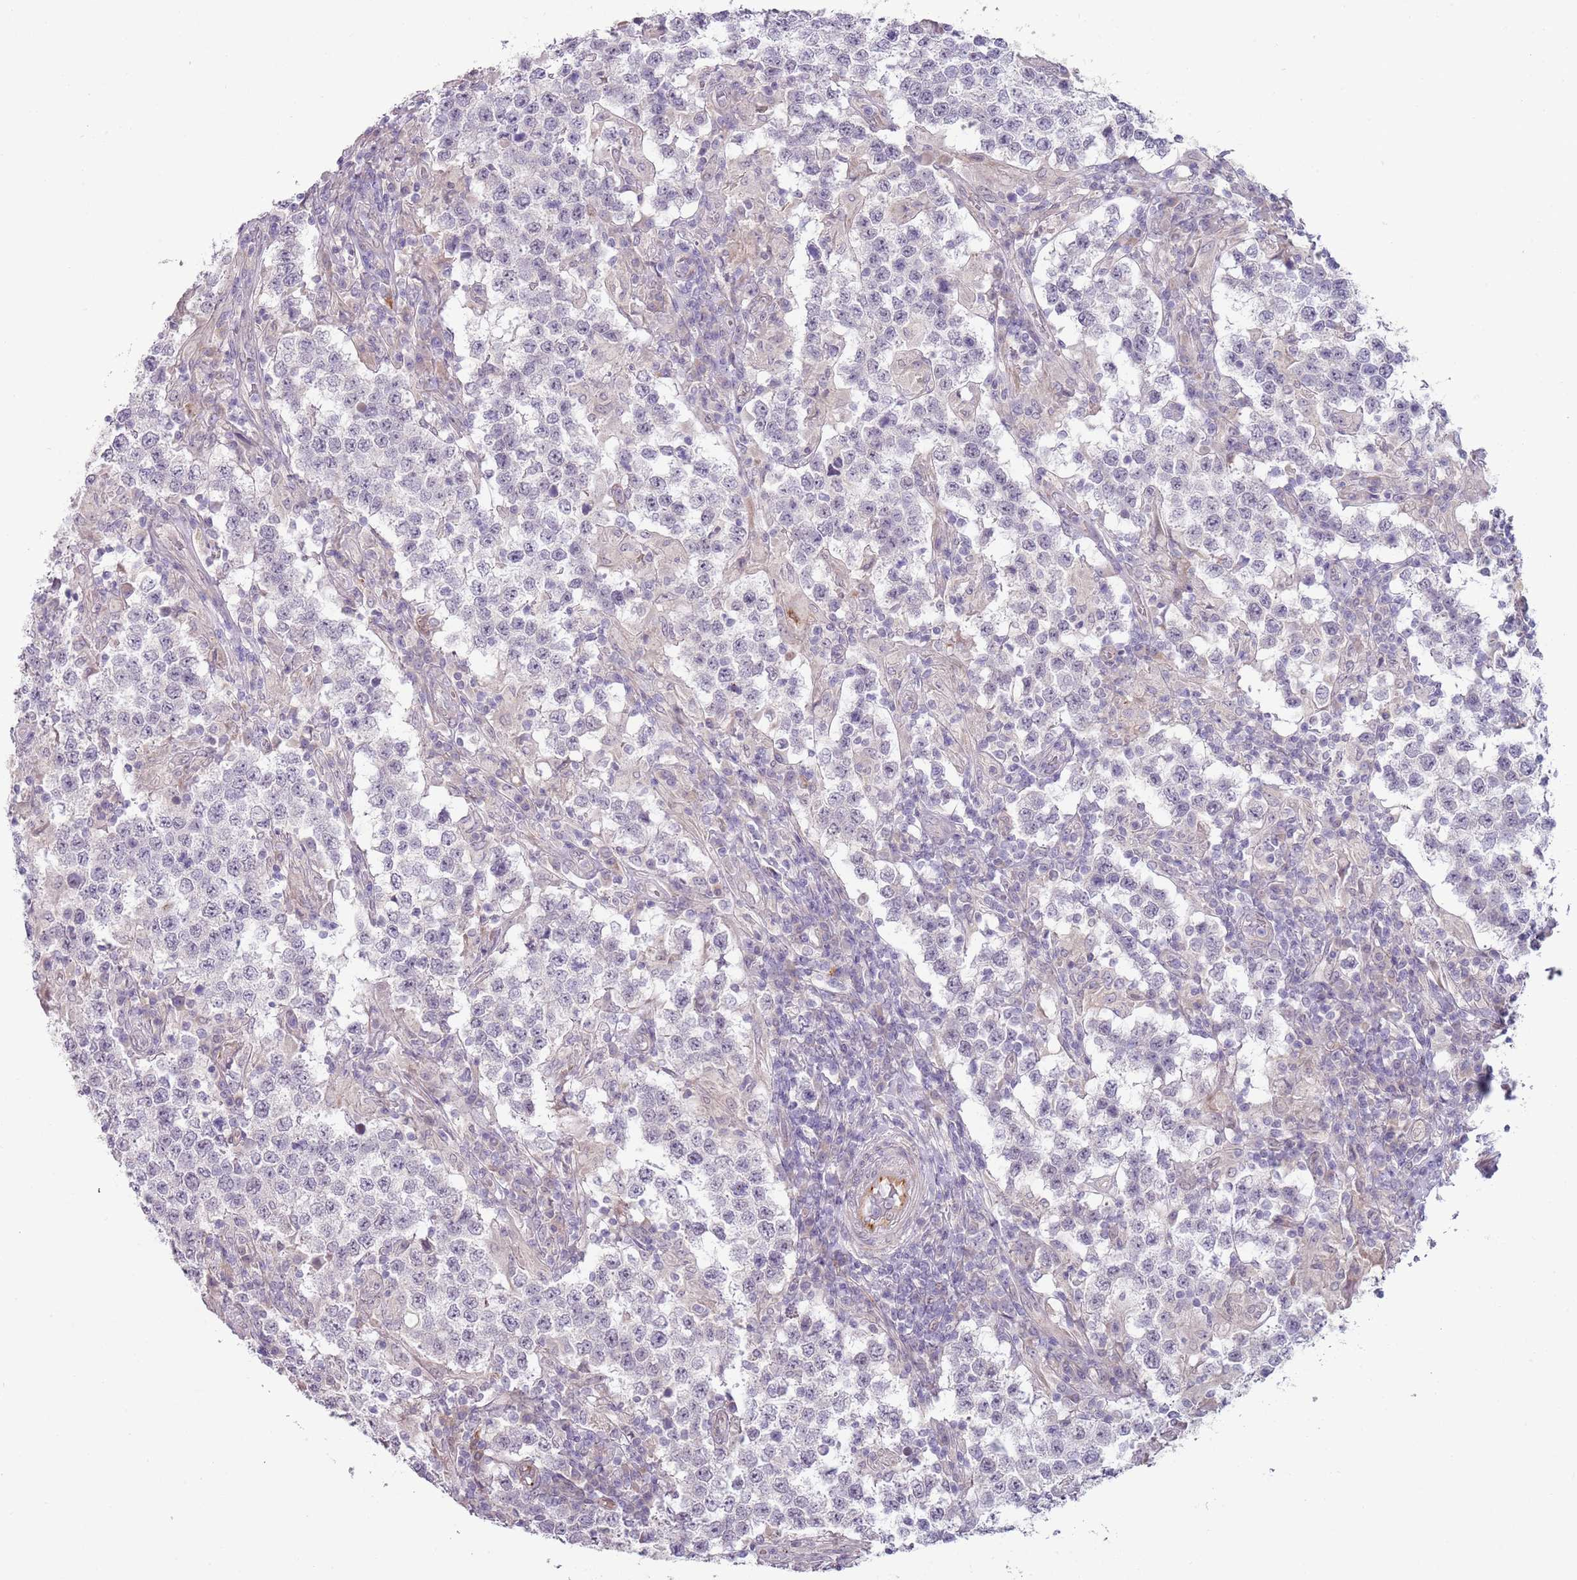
{"staining": {"intensity": "negative", "quantity": "none", "location": "none"}, "tissue": "testis cancer", "cell_type": "Tumor cells", "image_type": "cancer", "snomed": [{"axis": "morphology", "description": "Seminoma, NOS"}, {"axis": "morphology", "description": "Carcinoma, Embryonal, NOS"}, {"axis": "topography", "description": "Testis"}], "caption": "Tumor cells show no significant protein expression in testis embryonal carcinoma. The staining was performed using DAB to visualize the protein expression in brown, while the nuclei were stained in blue with hematoxylin (Magnification: 20x).", "gene": "NBPF3", "patient": {"sex": "male", "age": 41}}